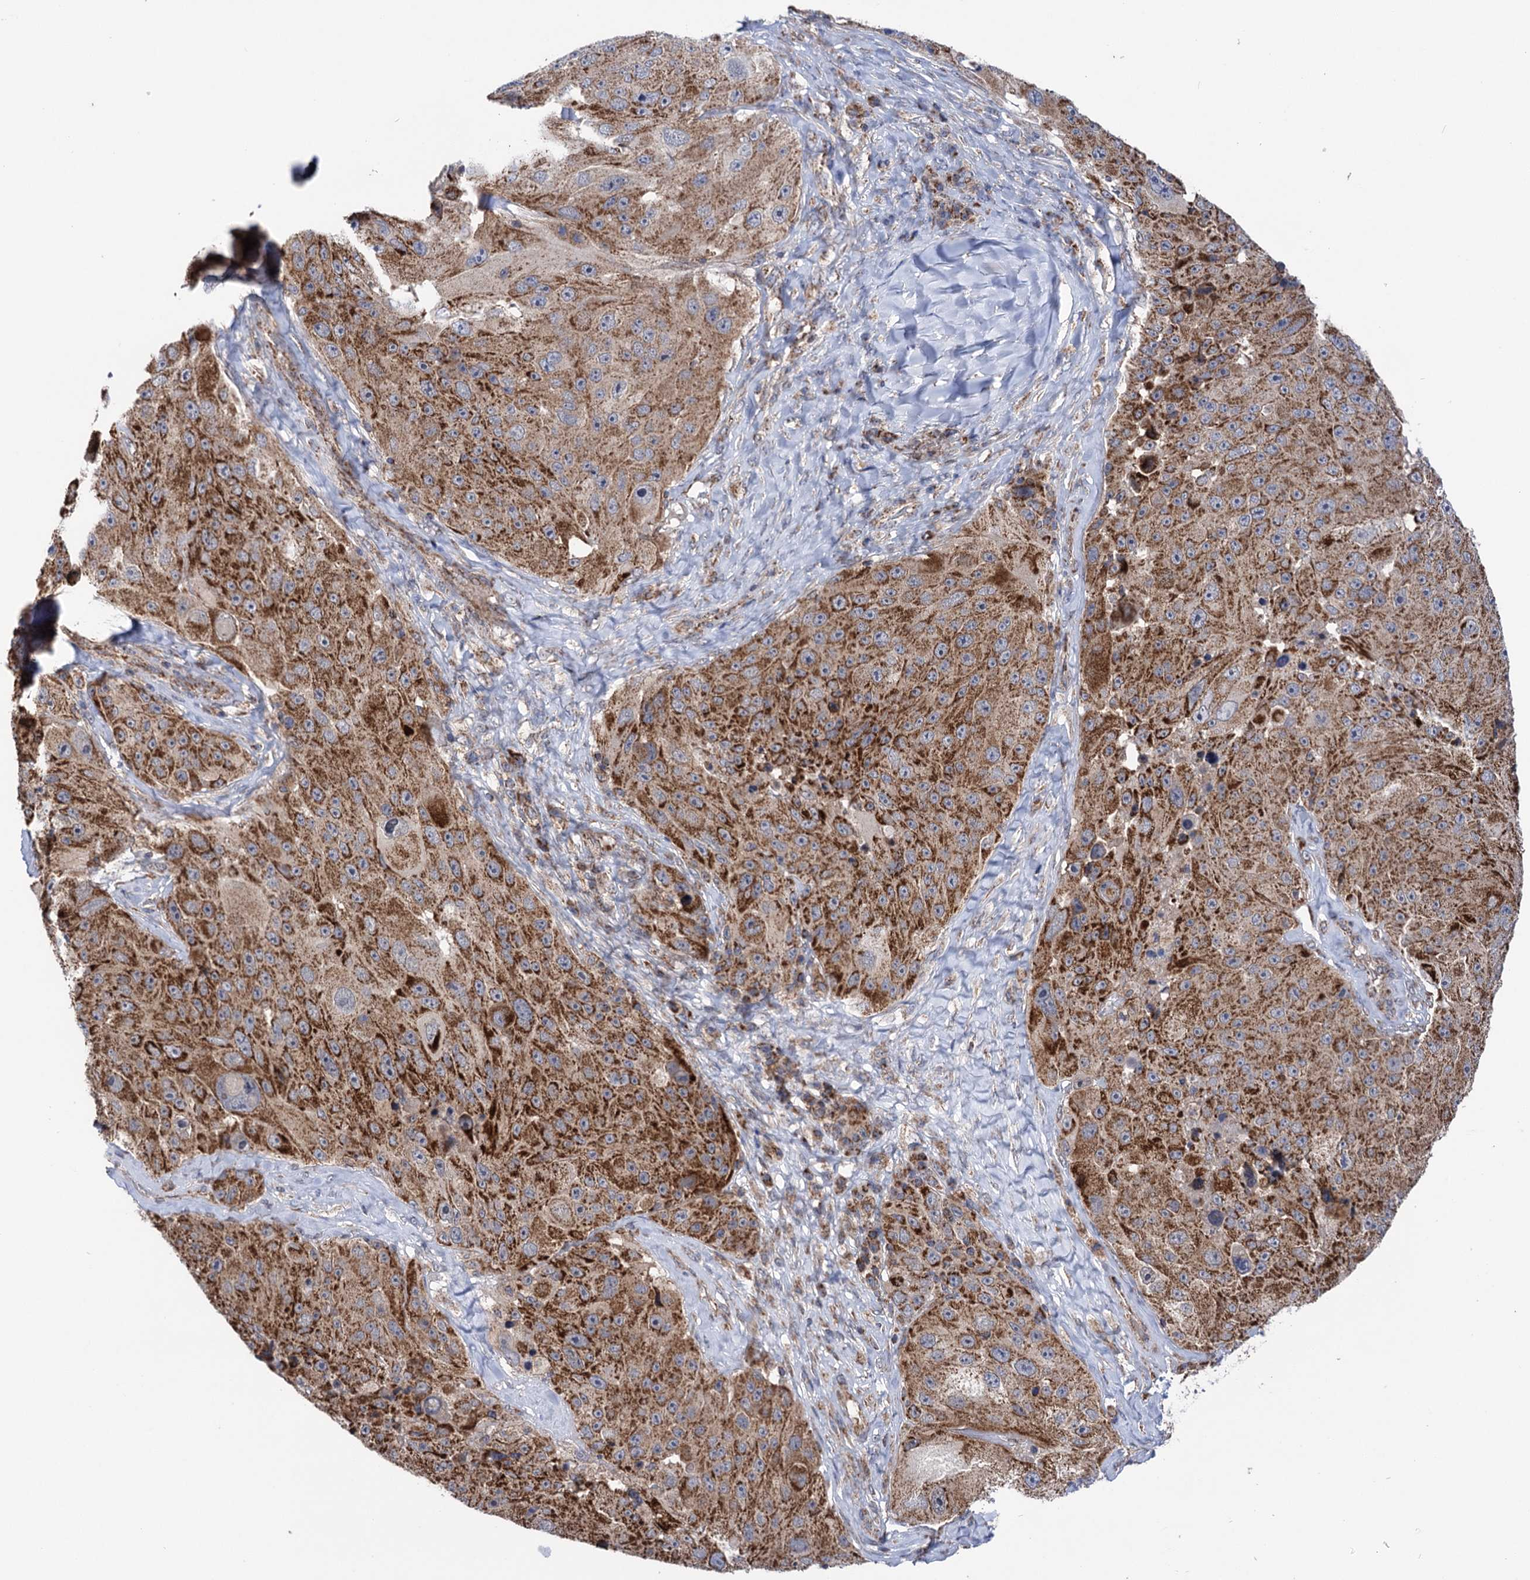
{"staining": {"intensity": "strong", "quantity": ">75%", "location": "cytoplasmic/membranous"}, "tissue": "melanoma", "cell_type": "Tumor cells", "image_type": "cancer", "snomed": [{"axis": "morphology", "description": "Malignant melanoma, Metastatic site"}, {"axis": "topography", "description": "Lymph node"}], "caption": "Approximately >75% of tumor cells in malignant melanoma (metastatic site) exhibit strong cytoplasmic/membranous protein staining as visualized by brown immunohistochemical staining.", "gene": "SUCLA2", "patient": {"sex": "male", "age": 62}}